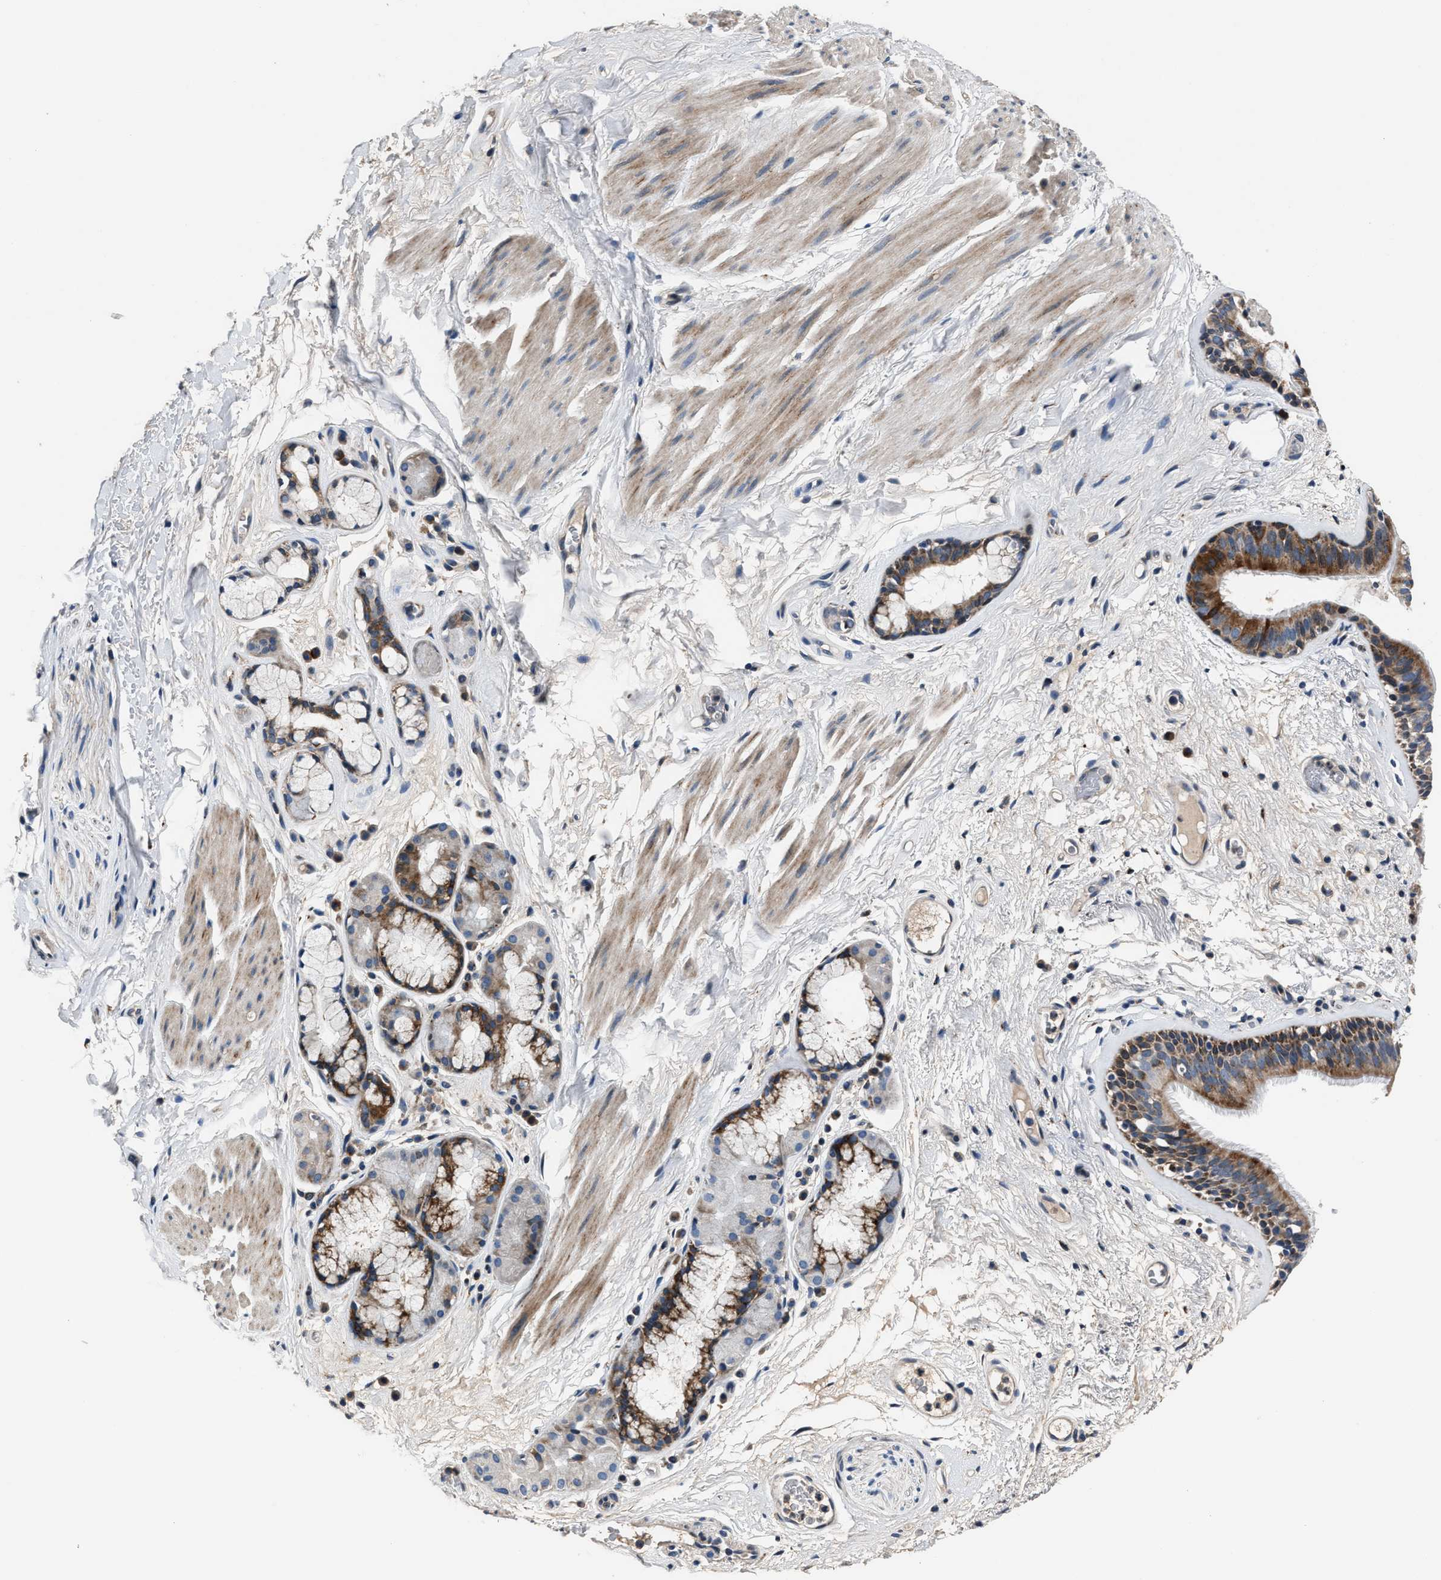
{"staining": {"intensity": "strong", "quantity": "25%-75%", "location": "cytoplasmic/membranous"}, "tissue": "bronchus", "cell_type": "Respiratory epithelial cells", "image_type": "normal", "snomed": [{"axis": "morphology", "description": "Normal tissue, NOS"}, {"axis": "topography", "description": "Cartilage tissue"}], "caption": "Respiratory epithelial cells show high levels of strong cytoplasmic/membranous staining in approximately 25%-75% of cells in benign bronchus.", "gene": "DNAJC24", "patient": {"sex": "female", "age": 63}}